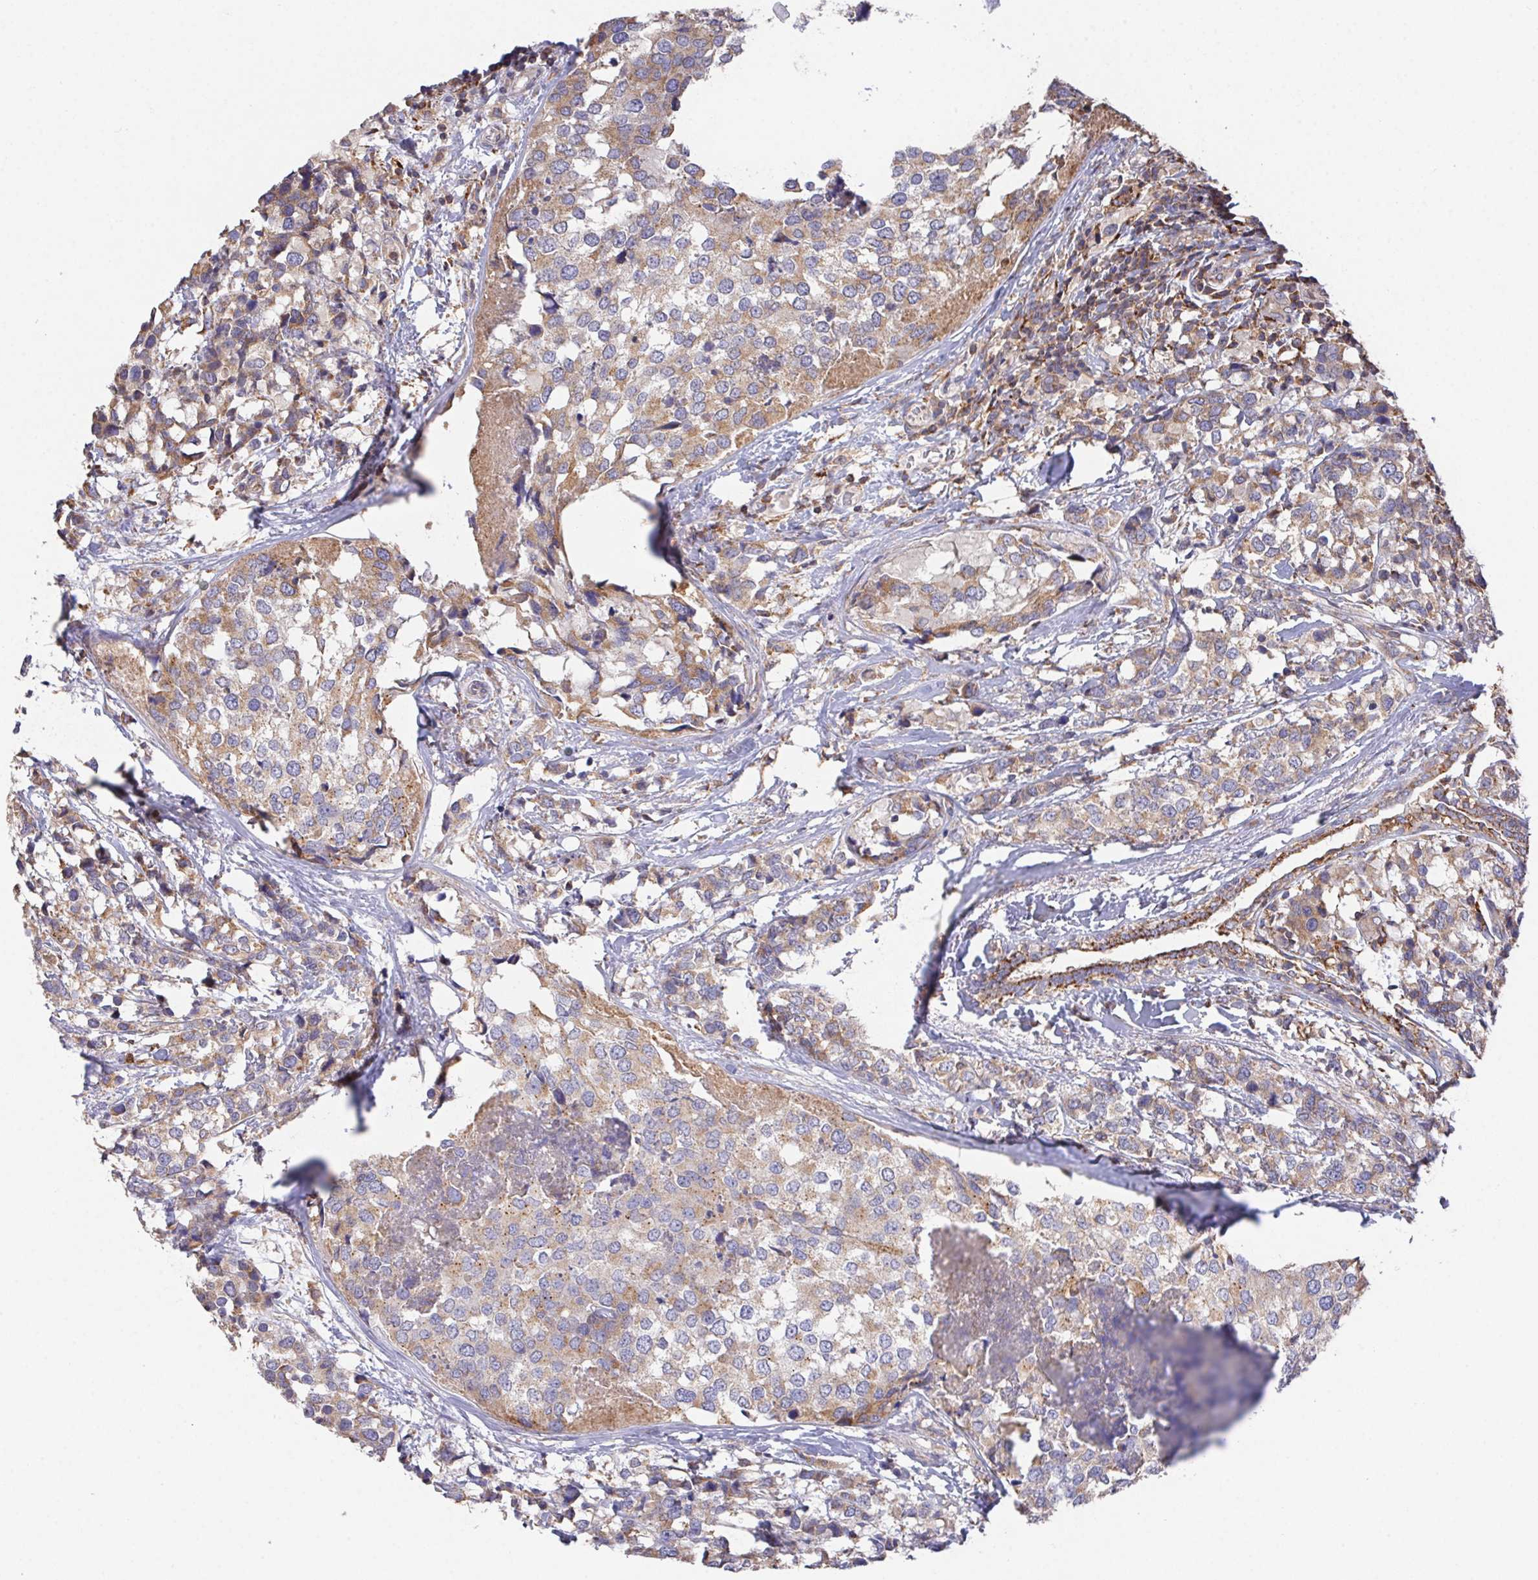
{"staining": {"intensity": "moderate", "quantity": "25%-75%", "location": "cytoplasmic/membranous"}, "tissue": "breast cancer", "cell_type": "Tumor cells", "image_type": "cancer", "snomed": [{"axis": "morphology", "description": "Lobular carcinoma"}, {"axis": "topography", "description": "Breast"}], "caption": "Breast cancer (lobular carcinoma) stained with immunohistochemistry (IHC) exhibits moderate cytoplasmic/membranous staining in about 25%-75% of tumor cells.", "gene": "FAM241A", "patient": {"sex": "female", "age": 59}}